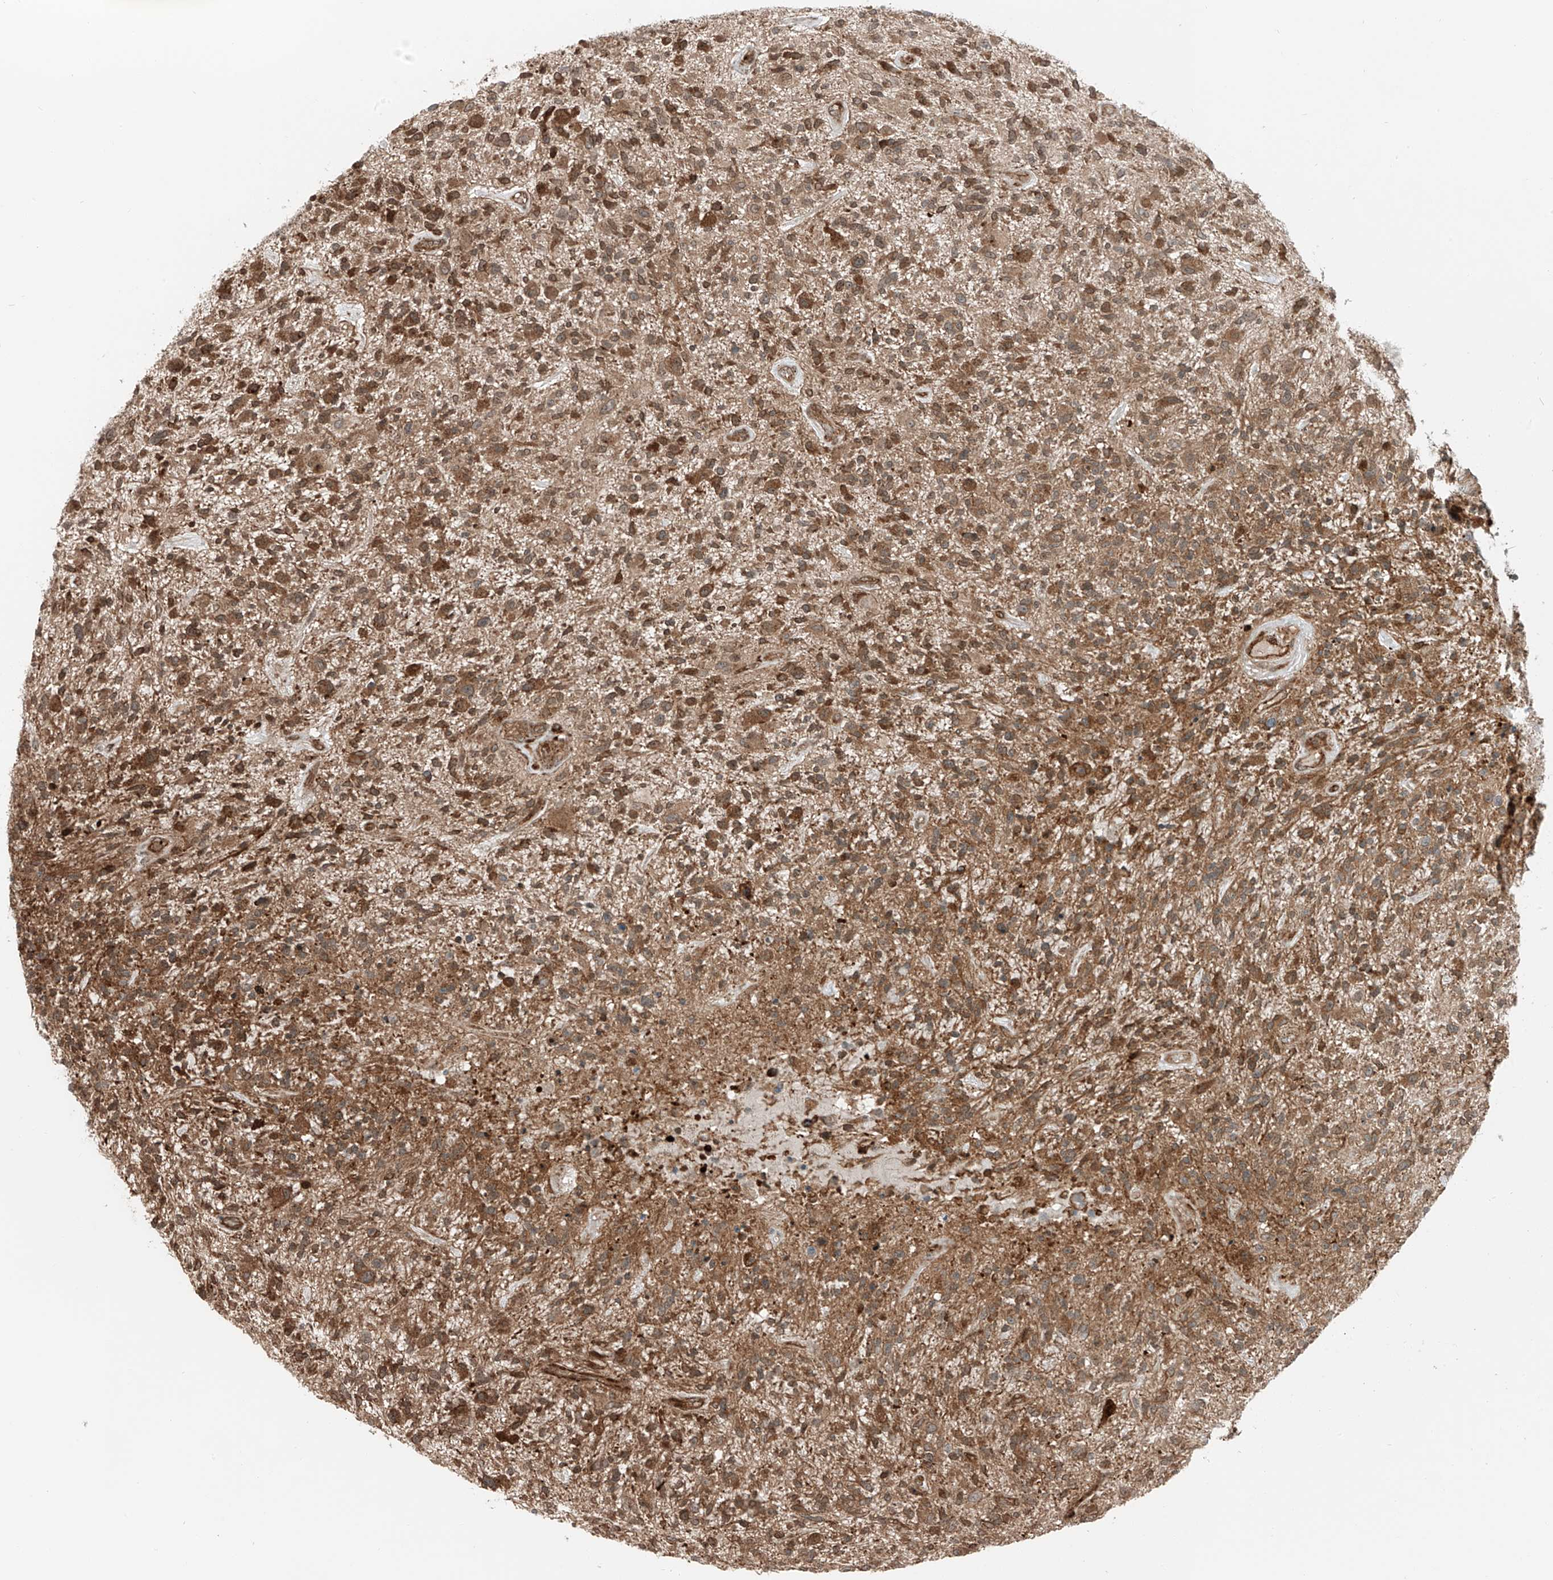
{"staining": {"intensity": "moderate", "quantity": ">75%", "location": "cytoplasmic/membranous"}, "tissue": "glioma", "cell_type": "Tumor cells", "image_type": "cancer", "snomed": [{"axis": "morphology", "description": "Glioma, malignant, High grade"}, {"axis": "topography", "description": "Brain"}], "caption": "Brown immunohistochemical staining in high-grade glioma (malignant) displays moderate cytoplasmic/membranous expression in approximately >75% of tumor cells.", "gene": "USP48", "patient": {"sex": "male", "age": 47}}